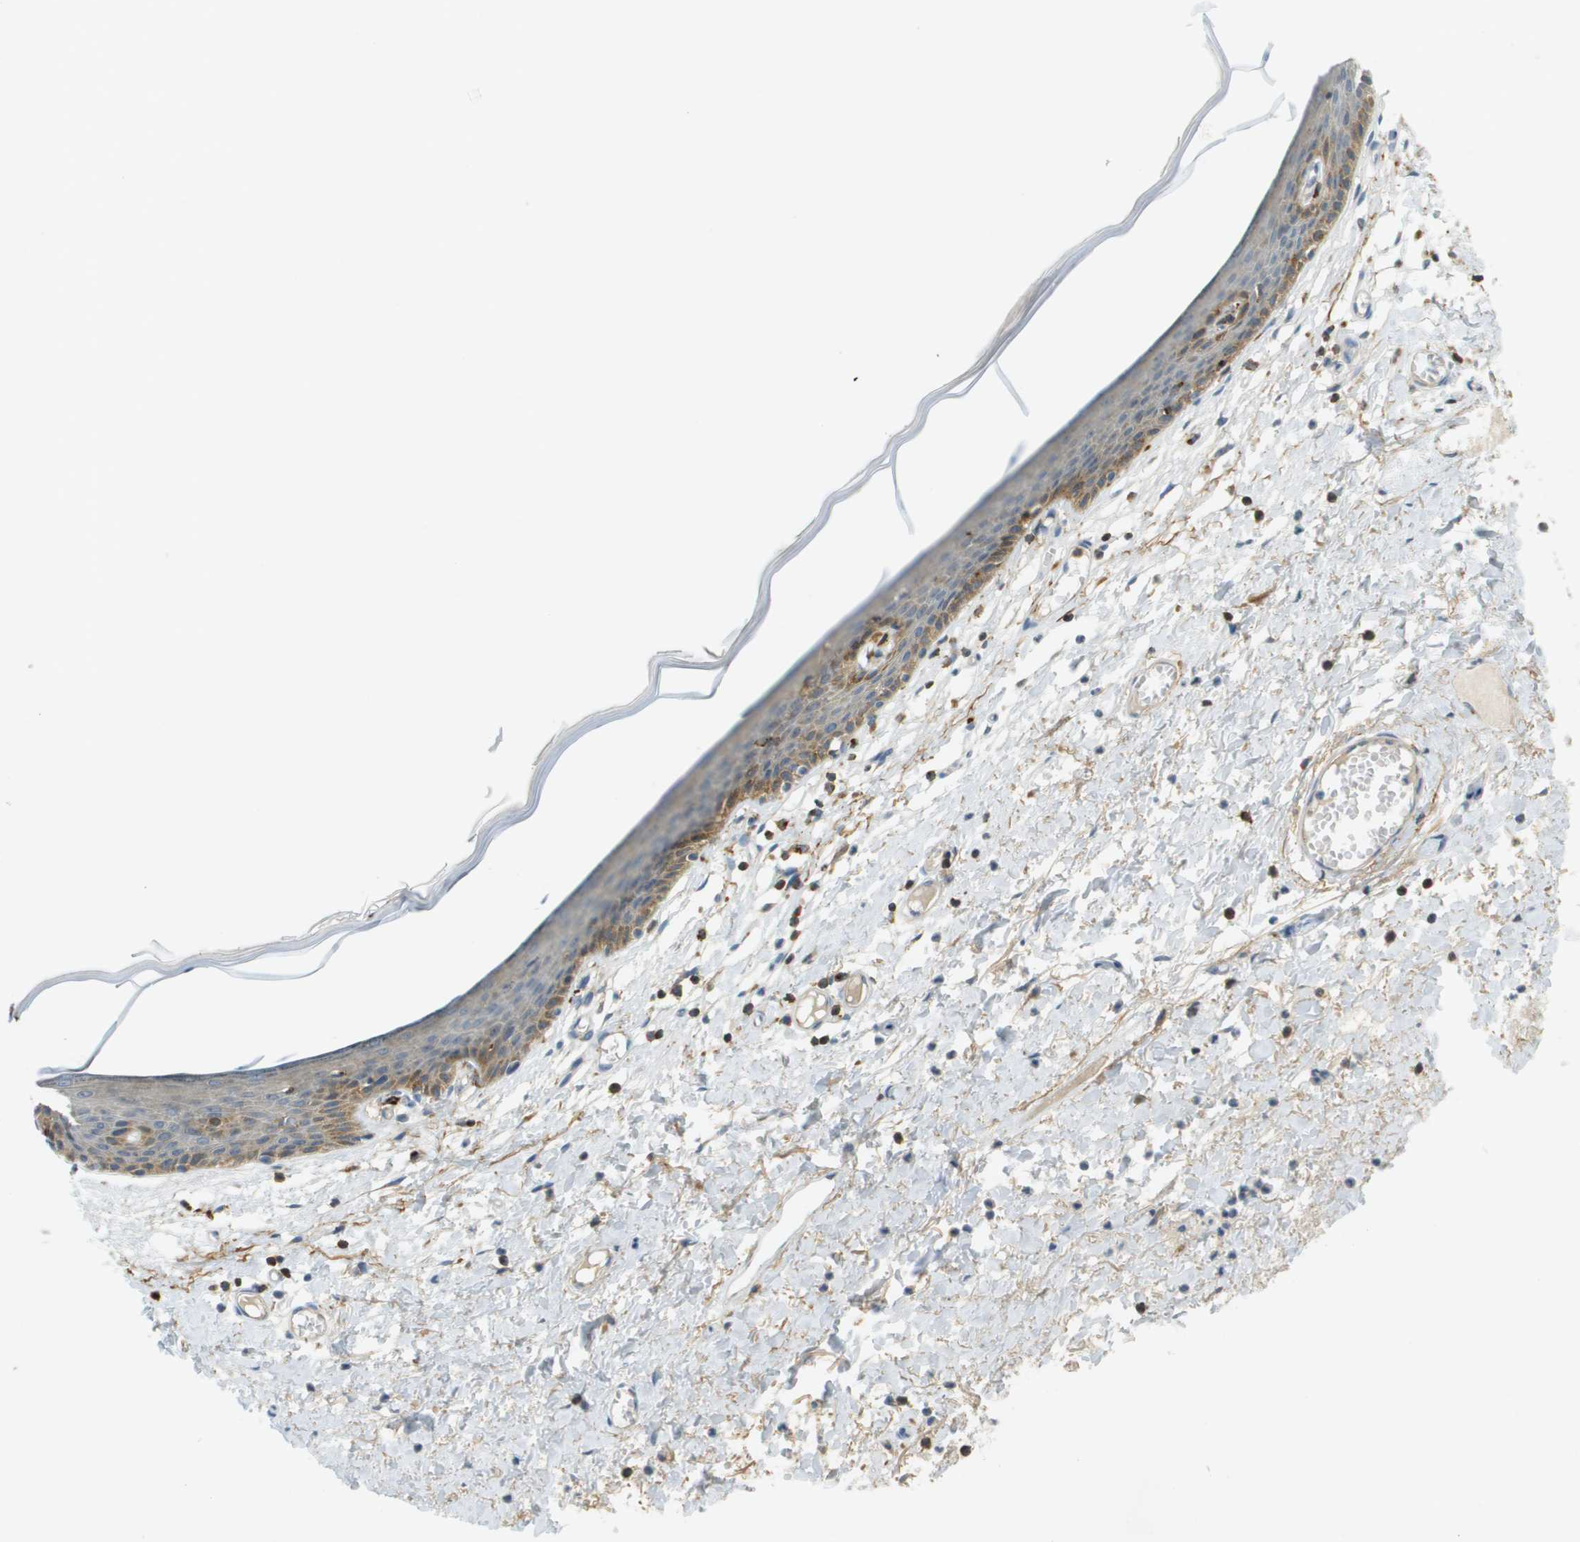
{"staining": {"intensity": "moderate", "quantity": "<25%", "location": "cytoplasmic/membranous"}, "tissue": "skin", "cell_type": "Epidermal cells", "image_type": "normal", "snomed": [{"axis": "morphology", "description": "Normal tissue, NOS"}, {"axis": "topography", "description": "Vulva"}], "caption": "This histopathology image exhibits IHC staining of unremarkable human skin, with low moderate cytoplasmic/membranous positivity in about <25% of epidermal cells.", "gene": "PLBD2", "patient": {"sex": "female", "age": 54}}